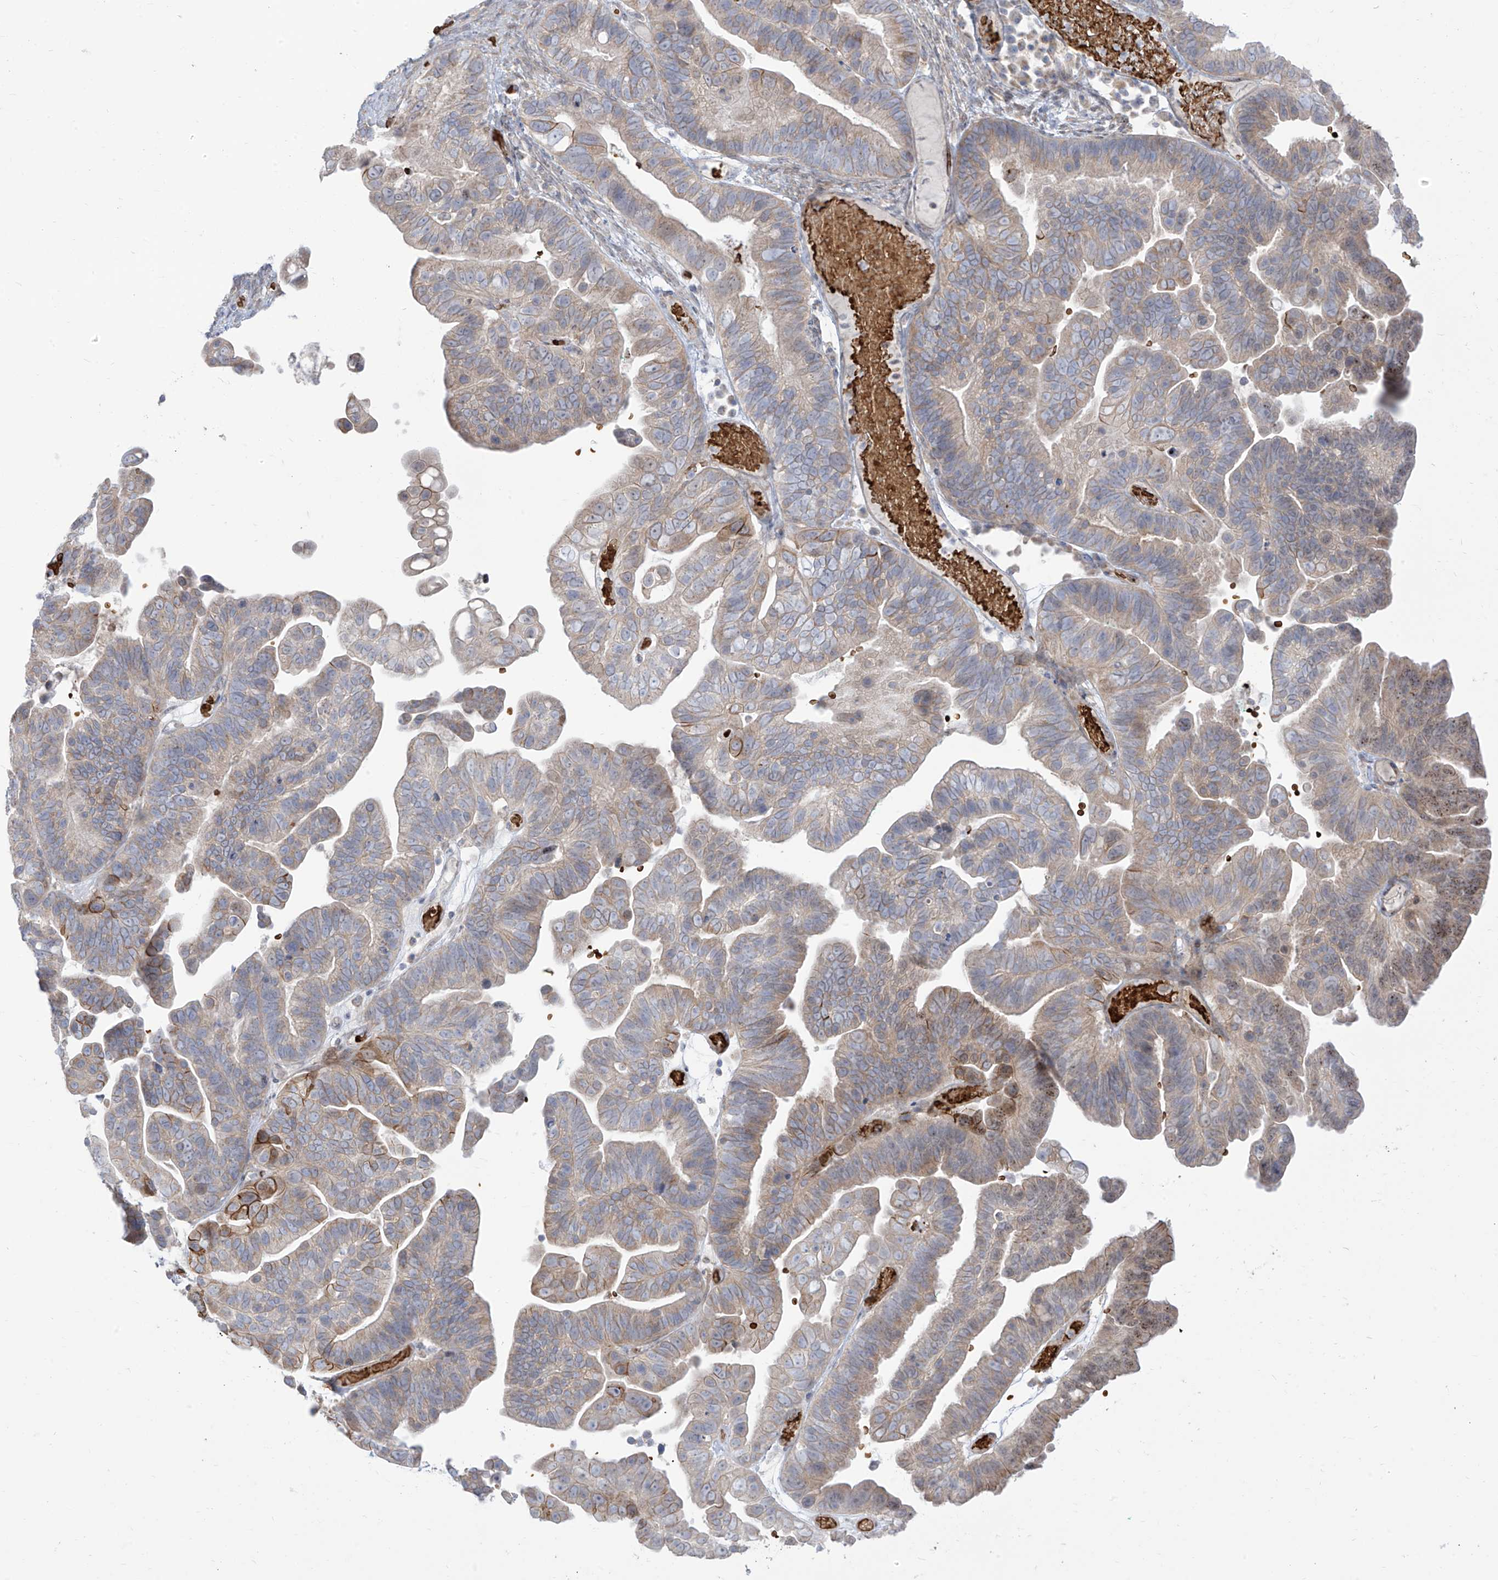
{"staining": {"intensity": "moderate", "quantity": "<25%", "location": "cytoplasmic/membranous"}, "tissue": "ovarian cancer", "cell_type": "Tumor cells", "image_type": "cancer", "snomed": [{"axis": "morphology", "description": "Cystadenocarcinoma, serous, NOS"}, {"axis": "topography", "description": "Ovary"}], "caption": "This is a photomicrograph of immunohistochemistry (IHC) staining of ovarian serous cystadenocarcinoma, which shows moderate staining in the cytoplasmic/membranous of tumor cells.", "gene": "ARHGEF40", "patient": {"sex": "female", "age": 56}}